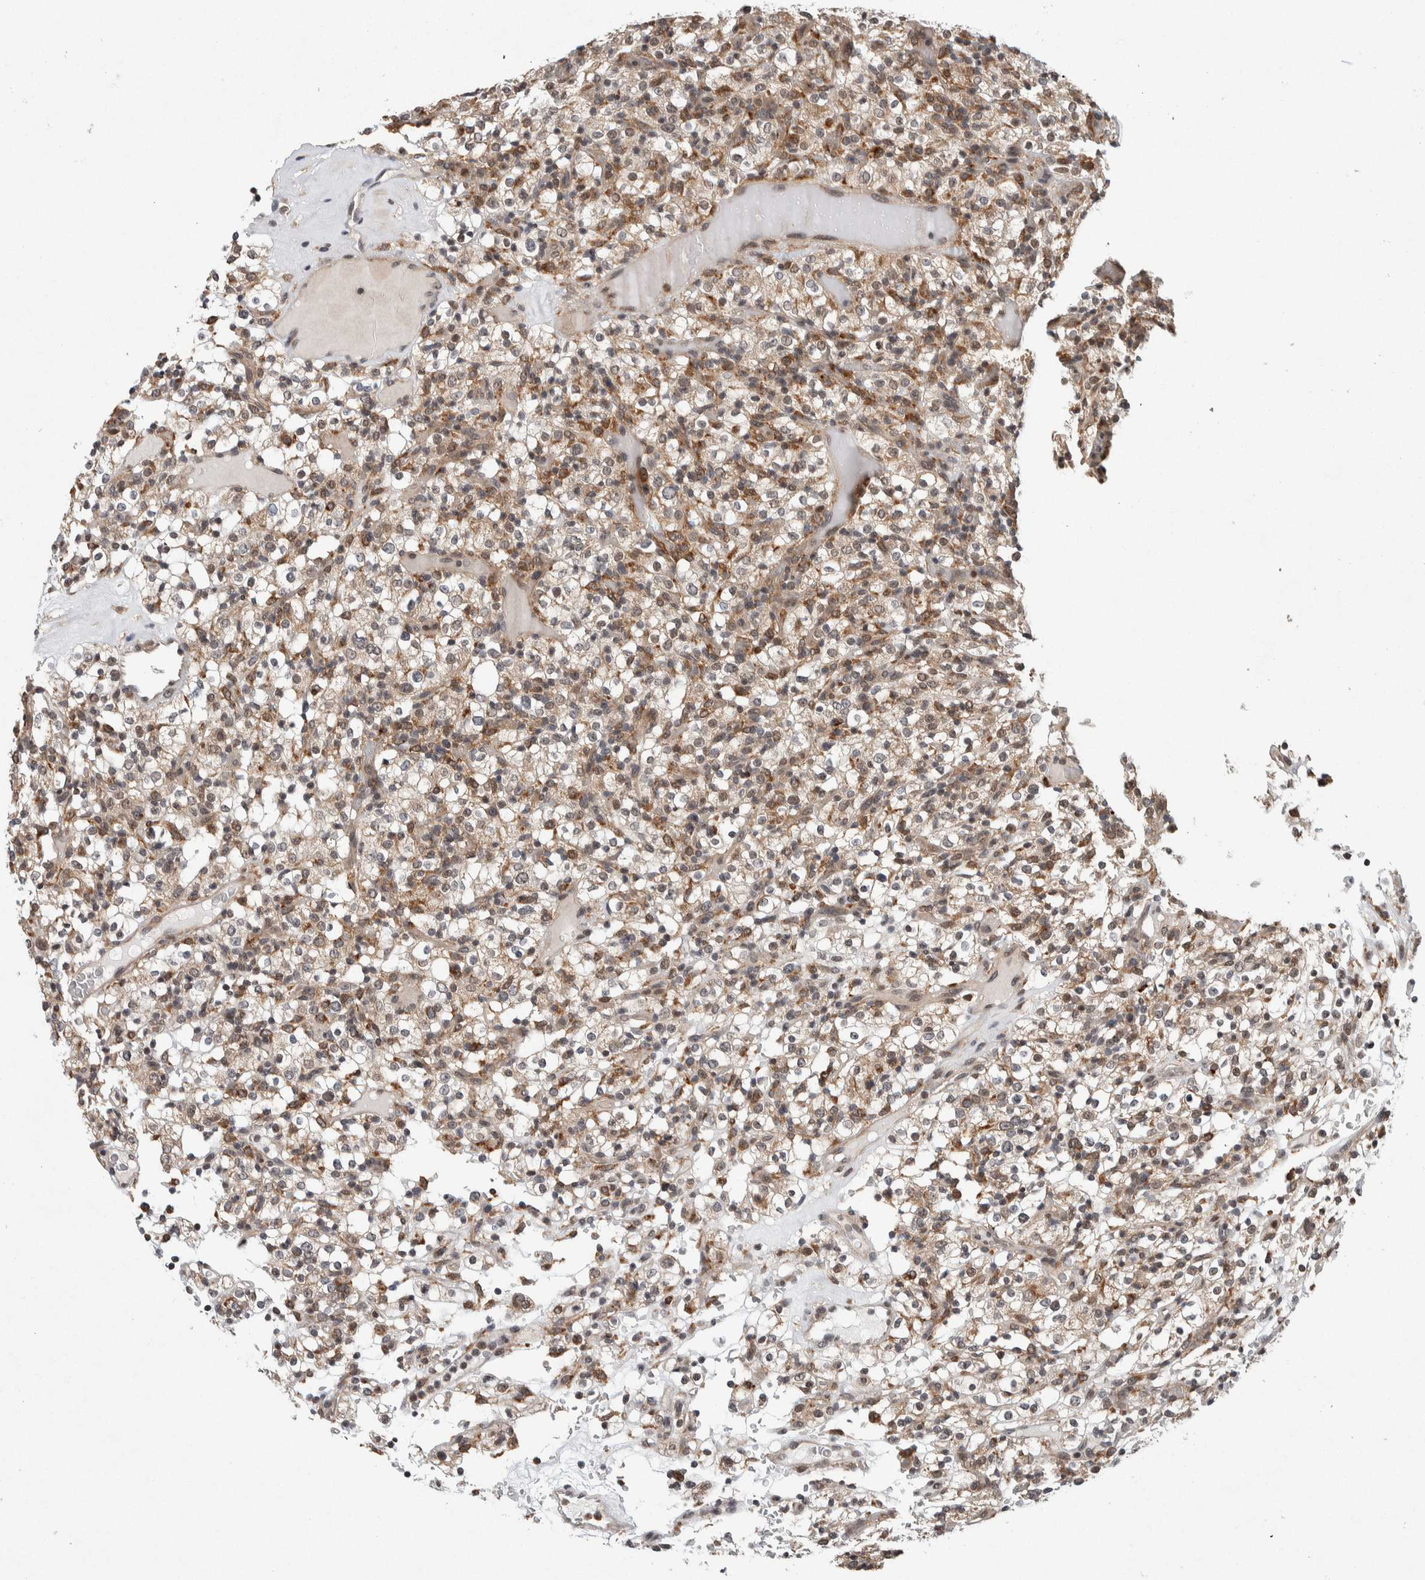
{"staining": {"intensity": "weak", "quantity": ">75%", "location": "cytoplasmic/membranous"}, "tissue": "renal cancer", "cell_type": "Tumor cells", "image_type": "cancer", "snomed": [{"axis": "morphology", "description": "Normal tissue, NOS"}, {"axis": "morphology", "description": "Adenocarcinoma, NOS"}, {"axis": "topography", "description": "Kidney"}], "caption": "Immunohistochemistry (IHC) (DAB) staining of human renal cancer demonstrates weak cytoplasmic/membranous protein staining in approximately >75% of tumor cells.", "gene": "KCNK1", "patient": {"sex": "female", "age": 72}}